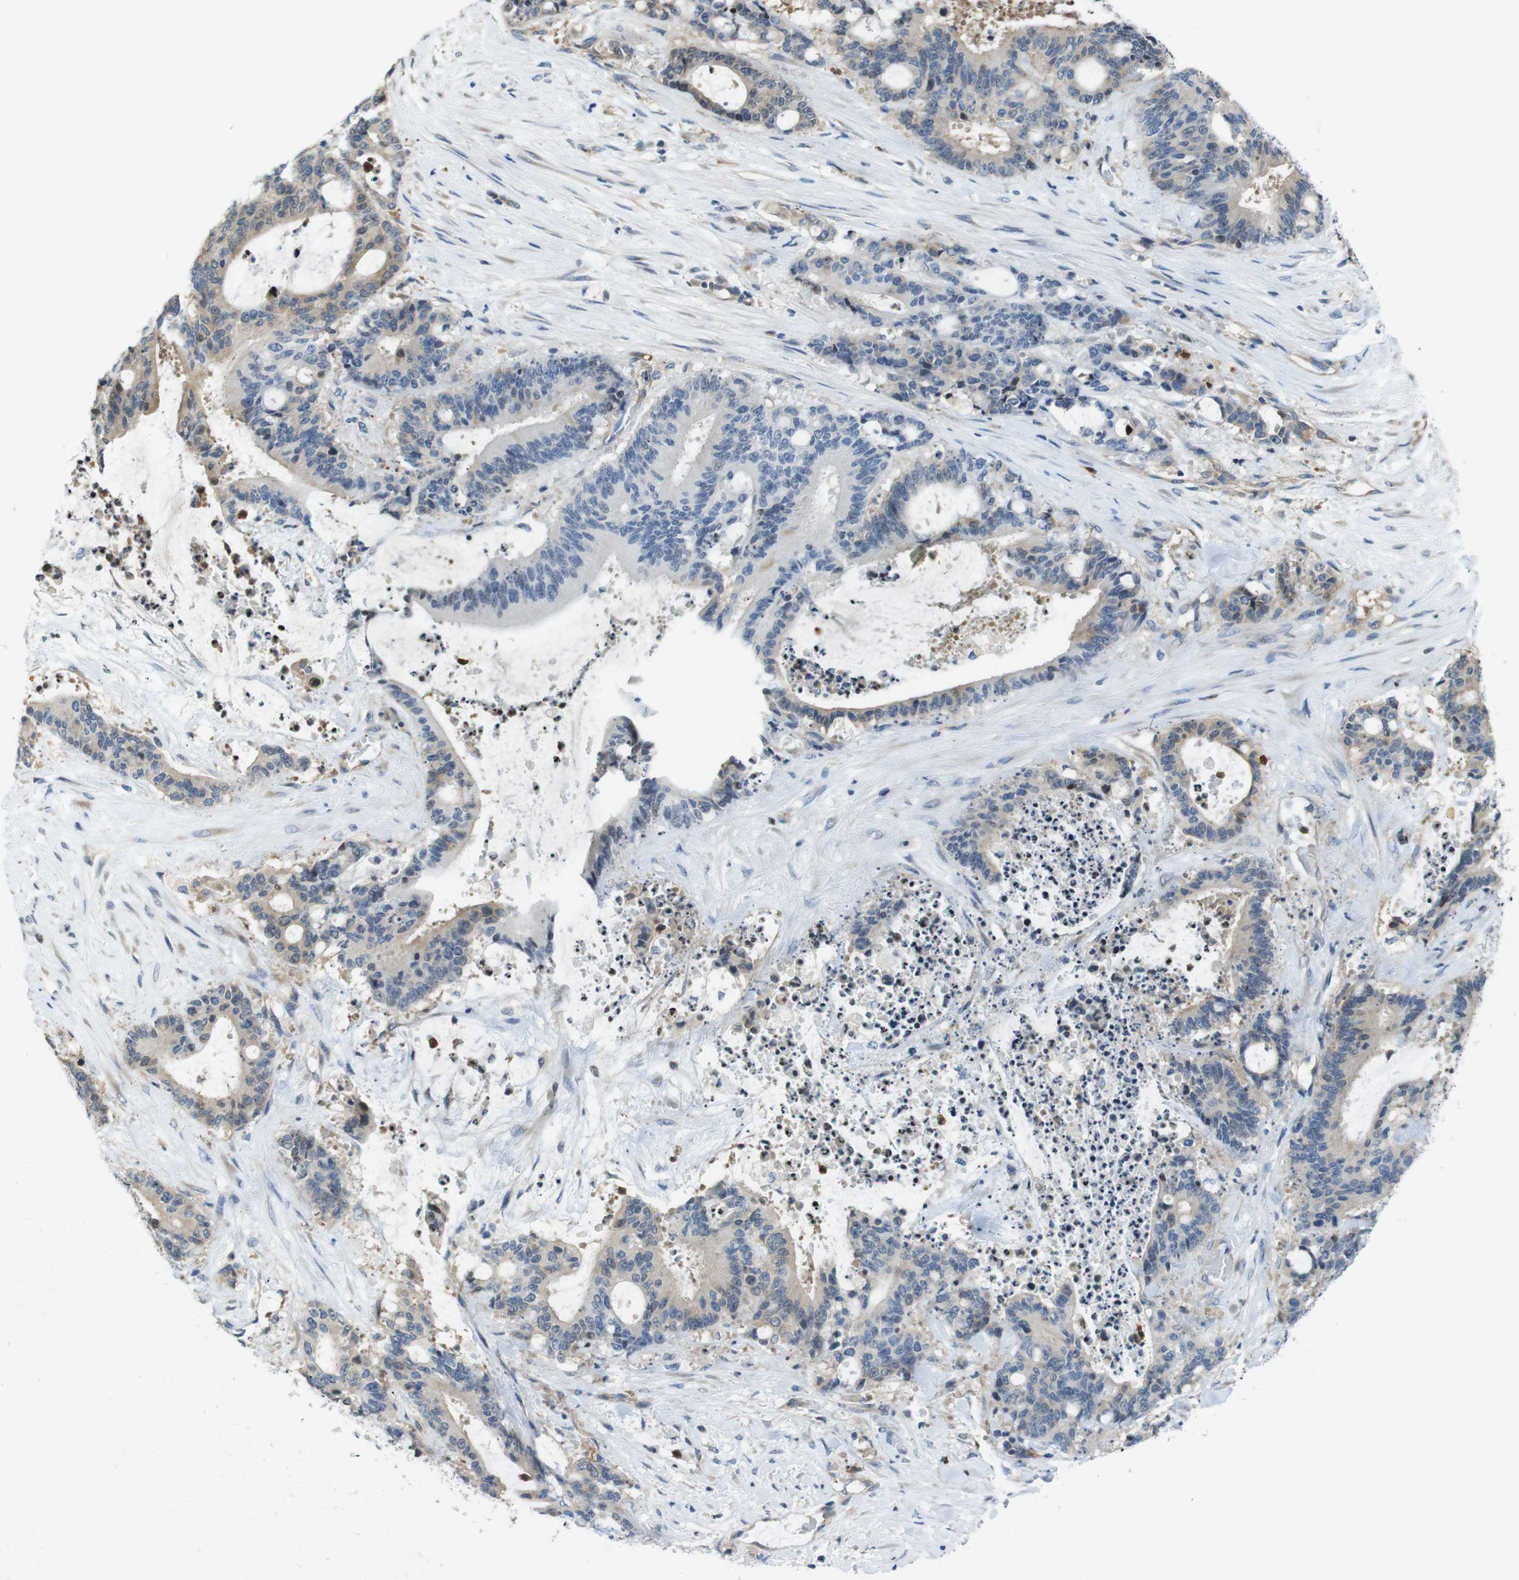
{"staining": {"intensity": "weak", "quantity": "<25%", "location": "cytoplasmic/membranous"}, "tissue": "liver cancer", "cell_type": "Tumor cells", "image_type": "cancer", "snomed": [{"axis": "morphology", "description": "Normal tissue, NOS"}, {"axis": "morphology", "description": "Cholangiocarcinoma"}, {"axis": "topography", "description": "Liver"}, {"axis": "topography", "description": "Peripheral nerve tissue"}], "caption": "Tumor cells show no significant positivity in cholangiocarcinoma (liver).", "gene": "PCDH10", "patient": {"sex": "female", "age": 73}}